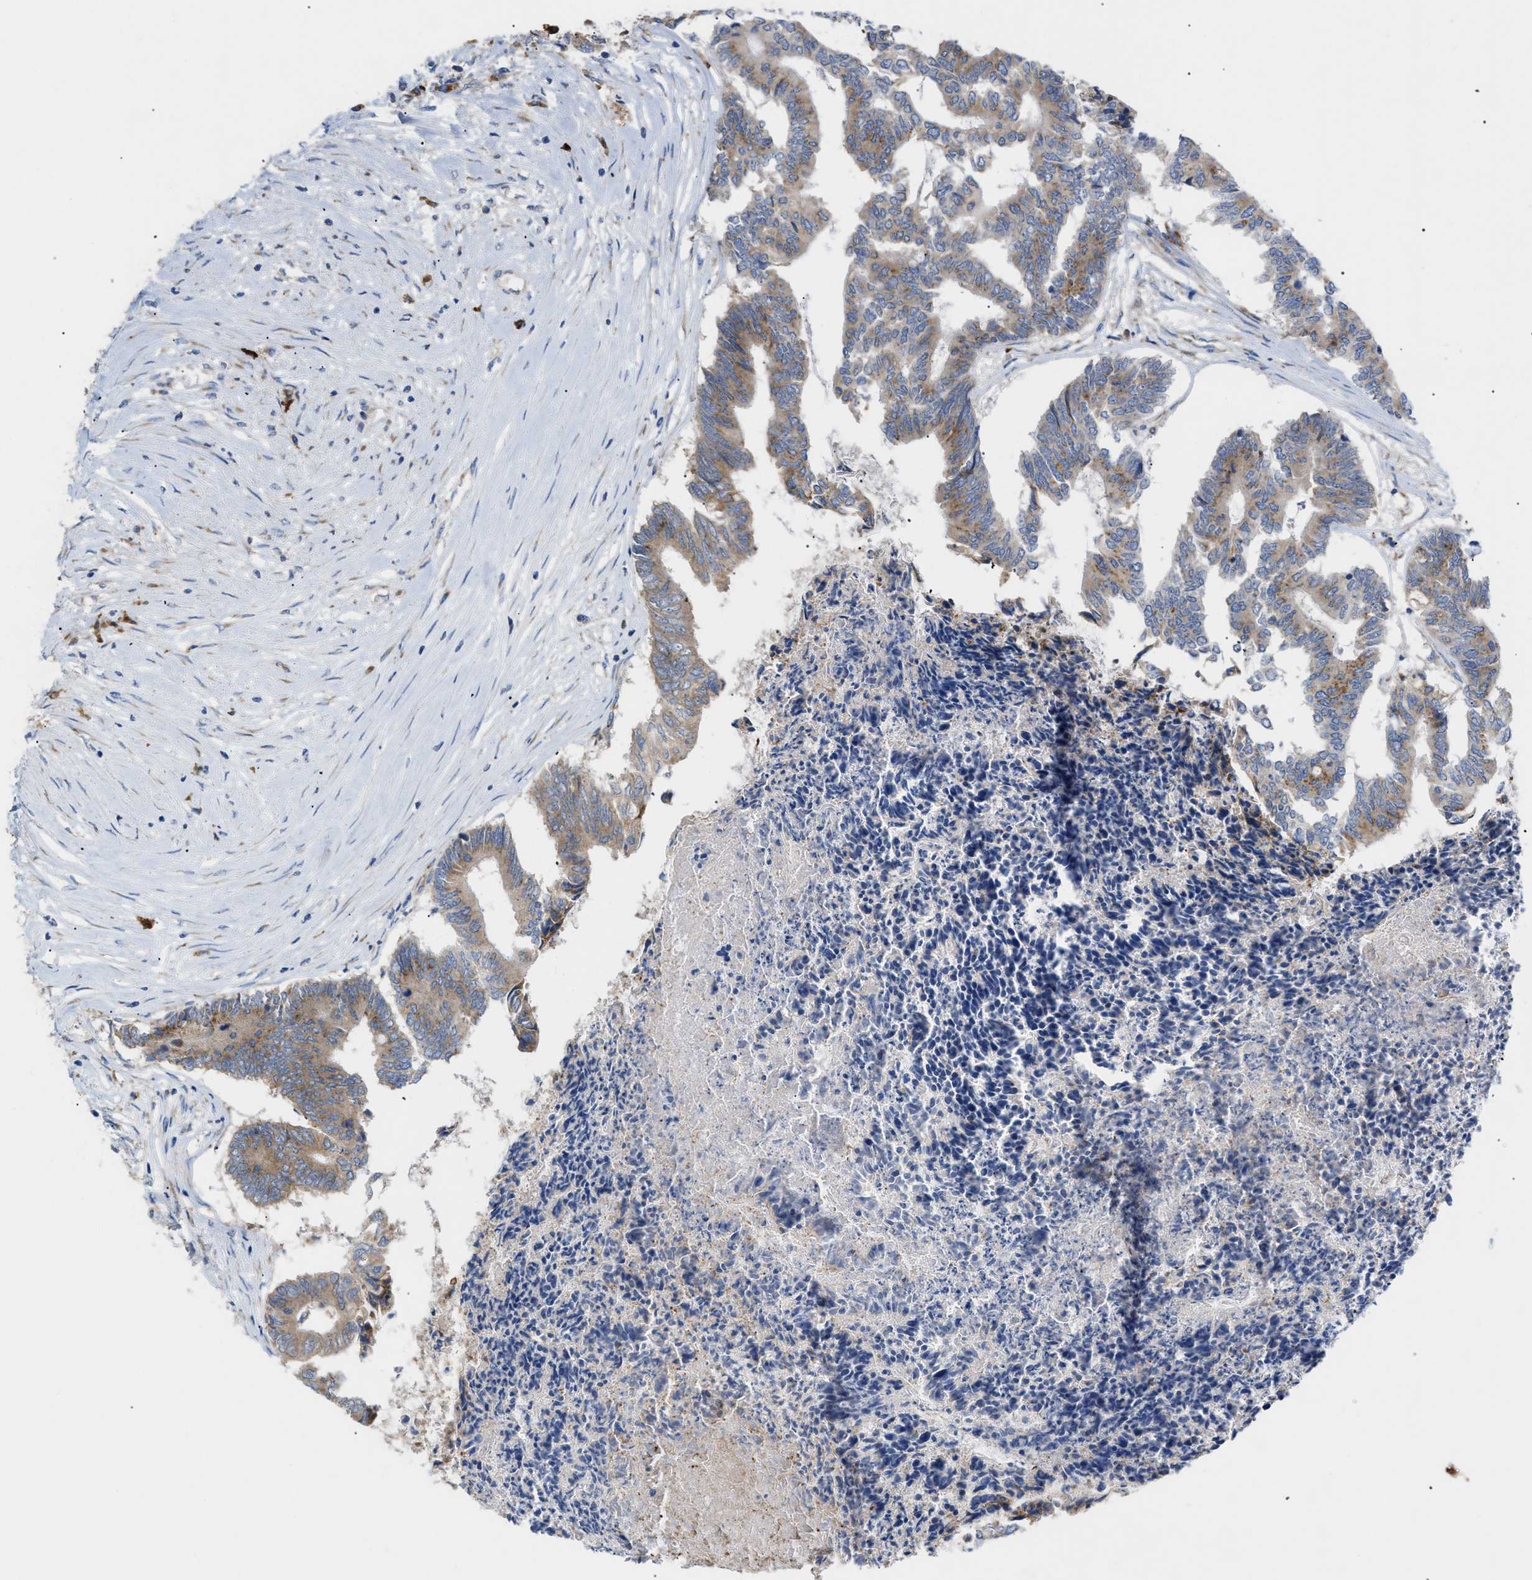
{"staining": {"intensity": "moderate", "quantity": "25%-75%", "location": "cytoplasmic/membranous"}, "tissue": "colorectal cancer", "cell_type": "Tumor cells", "image_type": "cancer", "snomed": [{"axis": "morphology", "description": "Adenocarcinoma, NOS"}, {"axis": "topography", "description": "Rectum"}], "caption": "An image of human colorectal cancer (adenocarcinoma) stained for a protein reveals moderate cytoplasmic/membranous brown staining in tumor cells.", "gene": "SLC50A1", "patient": {"sex": "male", "age": 63}}